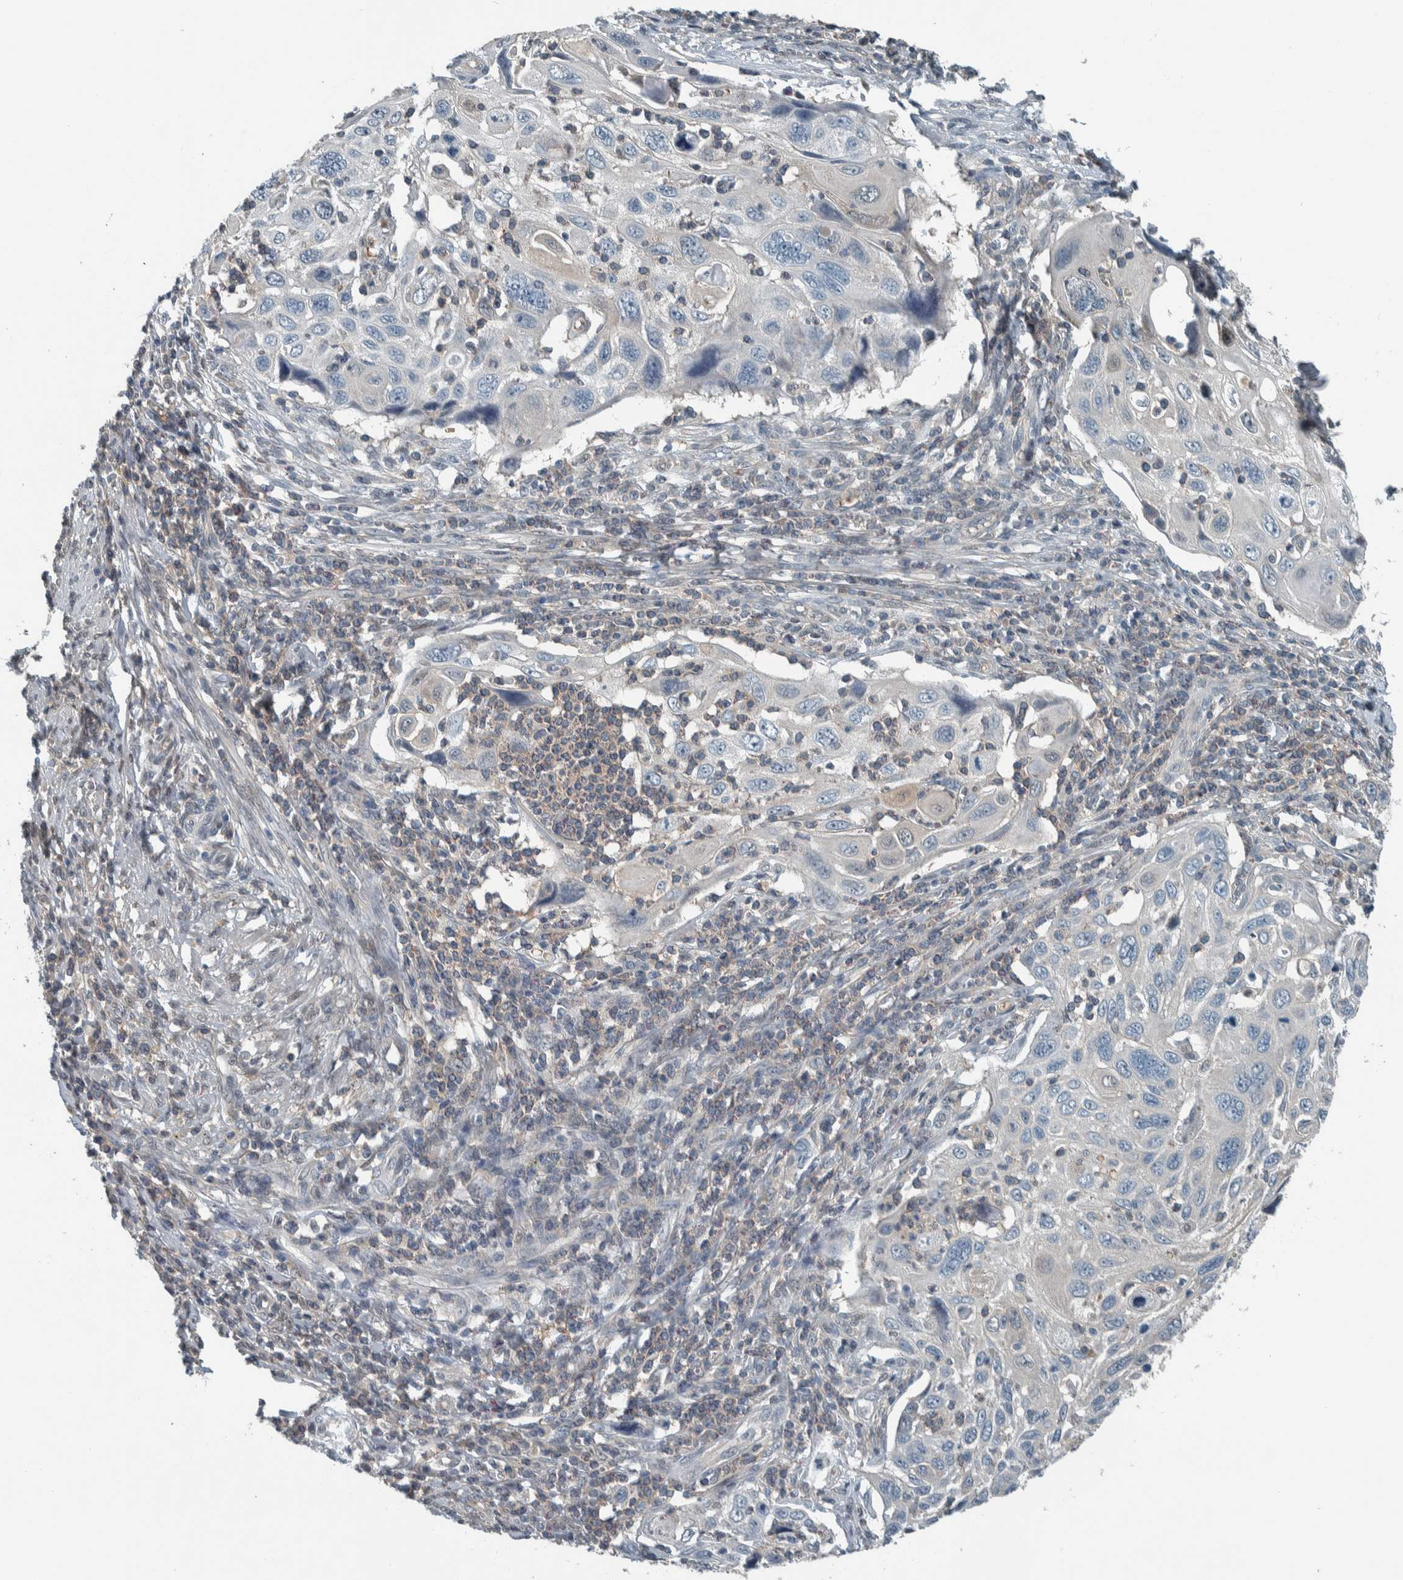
{"staining": {"intensity": "negative", "quantity": "none", "location": "none"}, "tissue": "cervical cancer", "cell_type": "Tumor cells", "image_type": "cancer", "snomed": [{"axis": "morphology", "description": "Squamous cell carcinoma, NOS"}, {"axis": "topography", "description": "Cervix"}], "caption": "A micrograph of cervical squamous cell carcinoma stained for a protein demonstrates no brown staining in tumor cells.", "gene": "ALAD", "patient": {"sex": "female", "age": 70}}